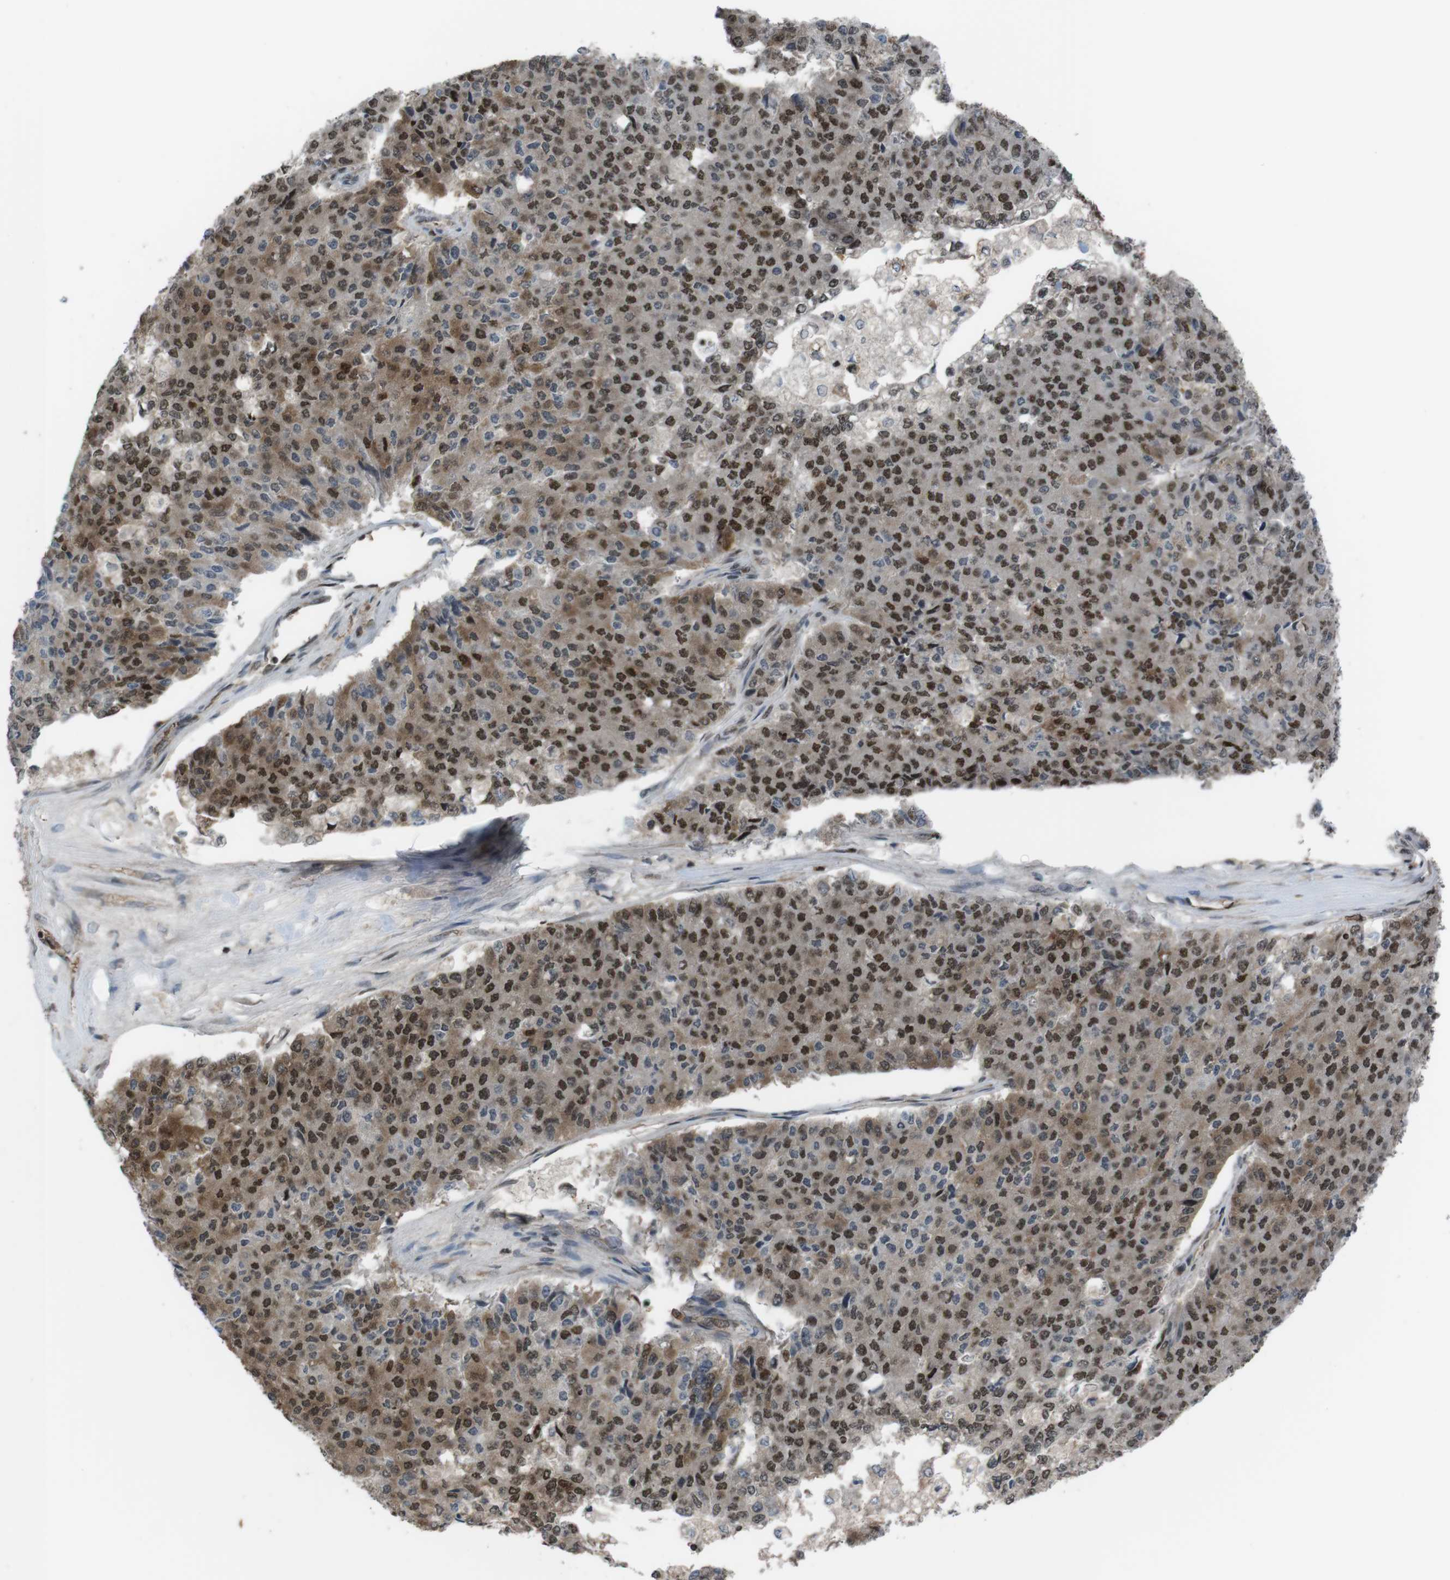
{"staining": {"intensity": "strong", "quantity": ">75%", "location": "nuclear"}, "tissue": "pancreatic cancer", "cell_type": "Tumor cells", "image_type": "cancer", "snomed": [{"axis": "morphology", "description": "Adenocarcinoma, NOS"}, {"axis": "topography", "description": "Pancreas"}], "caption": "Pancreatic adenocarcinoma tissue shows strong nuclear expression in approximately >75% of tumor cells, visualized by immunohistochemistry. (DAB IHC with brightfield microscopy, high magnification).", "gene": "SUB1", "patient": {"sex": "male", "age": 50}}